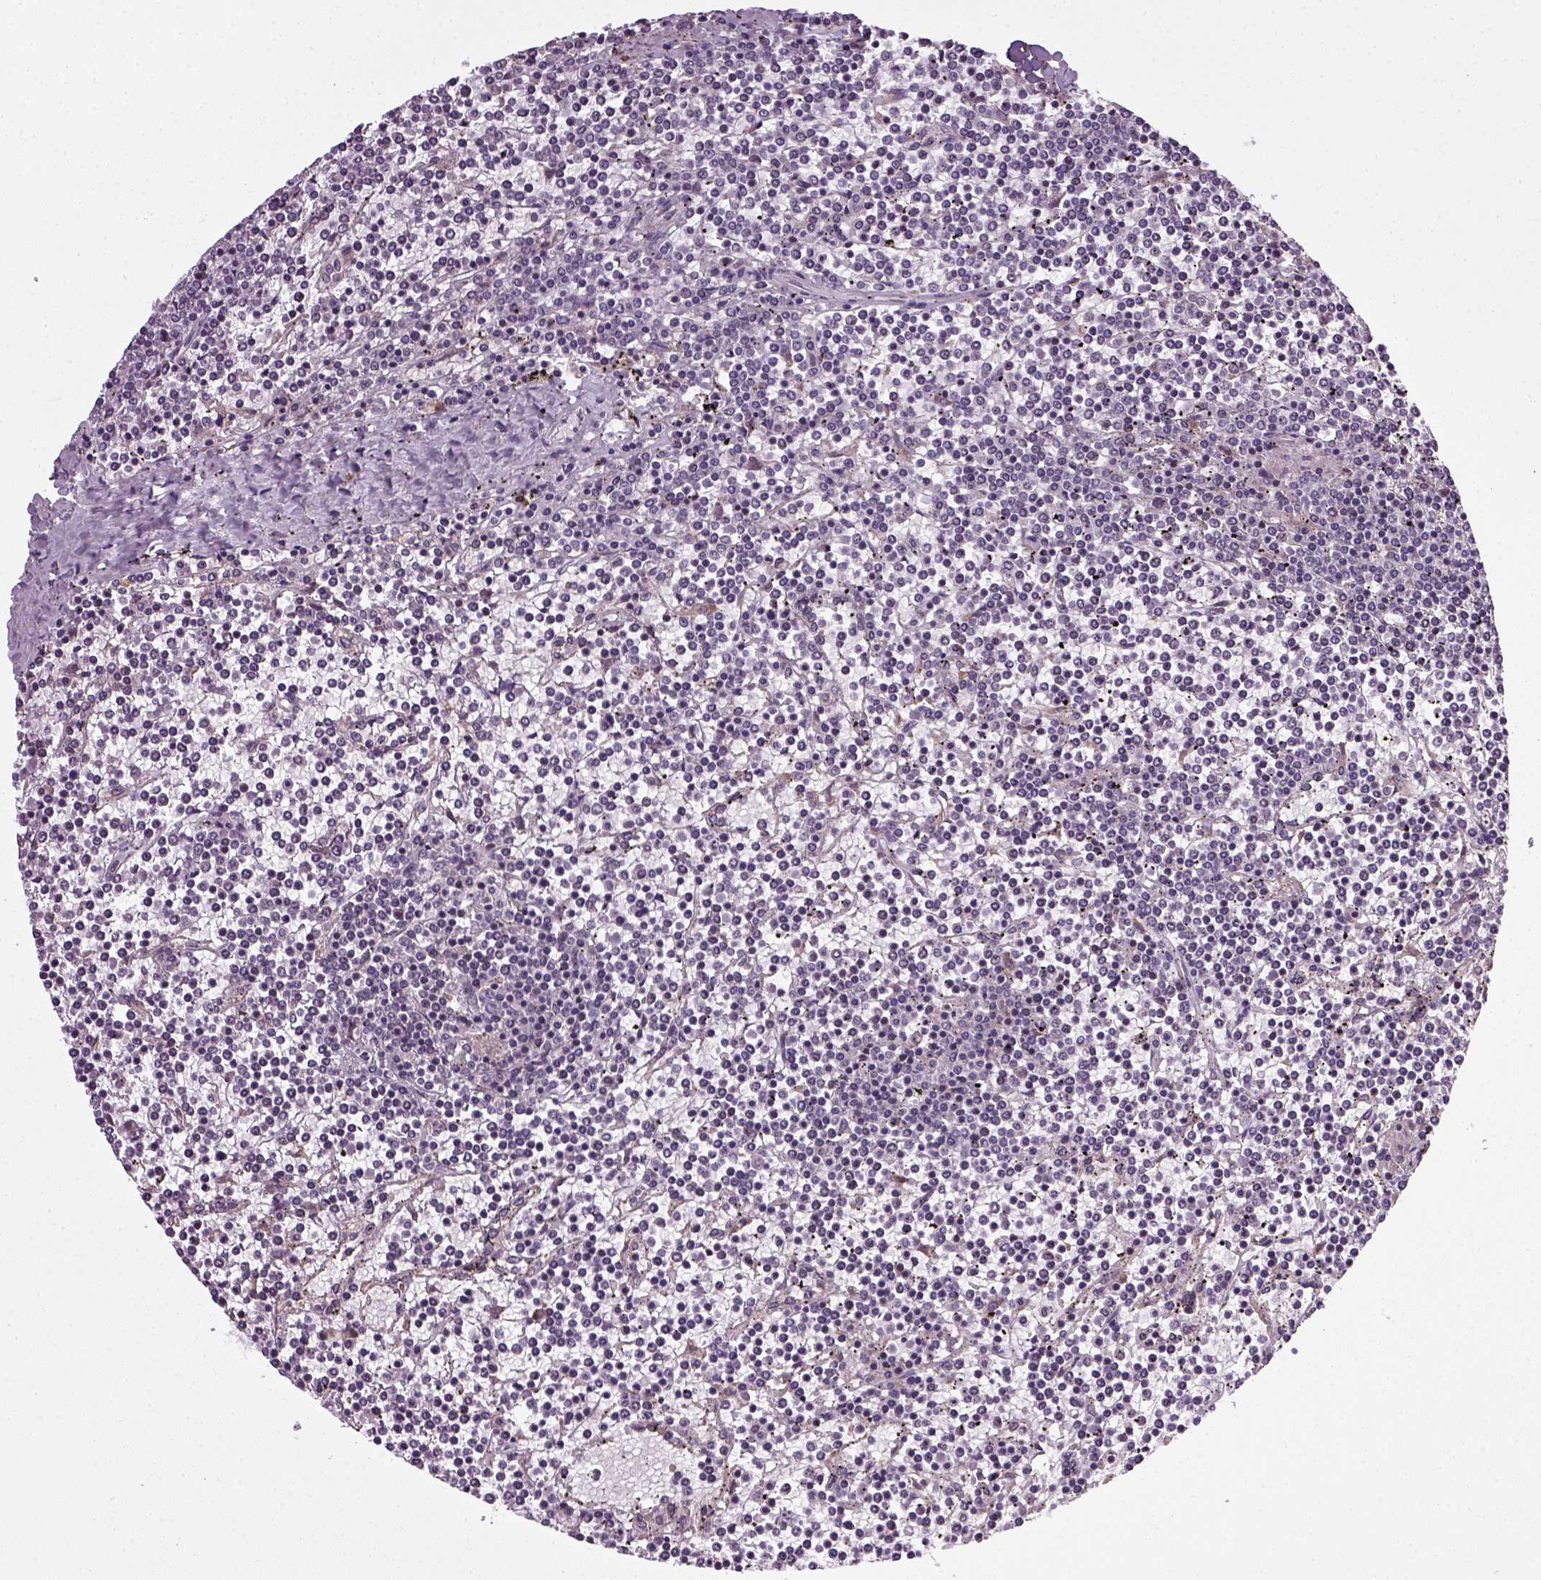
{"staining": {"intensity": "negative", "quantity": "none", "location": "none"}, "tissue": "lymphoma", "cell_type": "Tumor cells", "image_type": "cancer", "snomed": [{"axis": "morphology", "description": "Malignant lymphoma, non-Hodgkin's type, Low grade"}, {"axis": "topography", "description": "Spleen"}], "caption": "Immunohistochemistry (IHC) image of malignant lymphoma, non-Hodgkin's type (low-grade) stained for a protein (brown), which reveals no expression in tumor cells.", "gene": "TPRG1", "patient": {"sex": "female", "age": 19}}